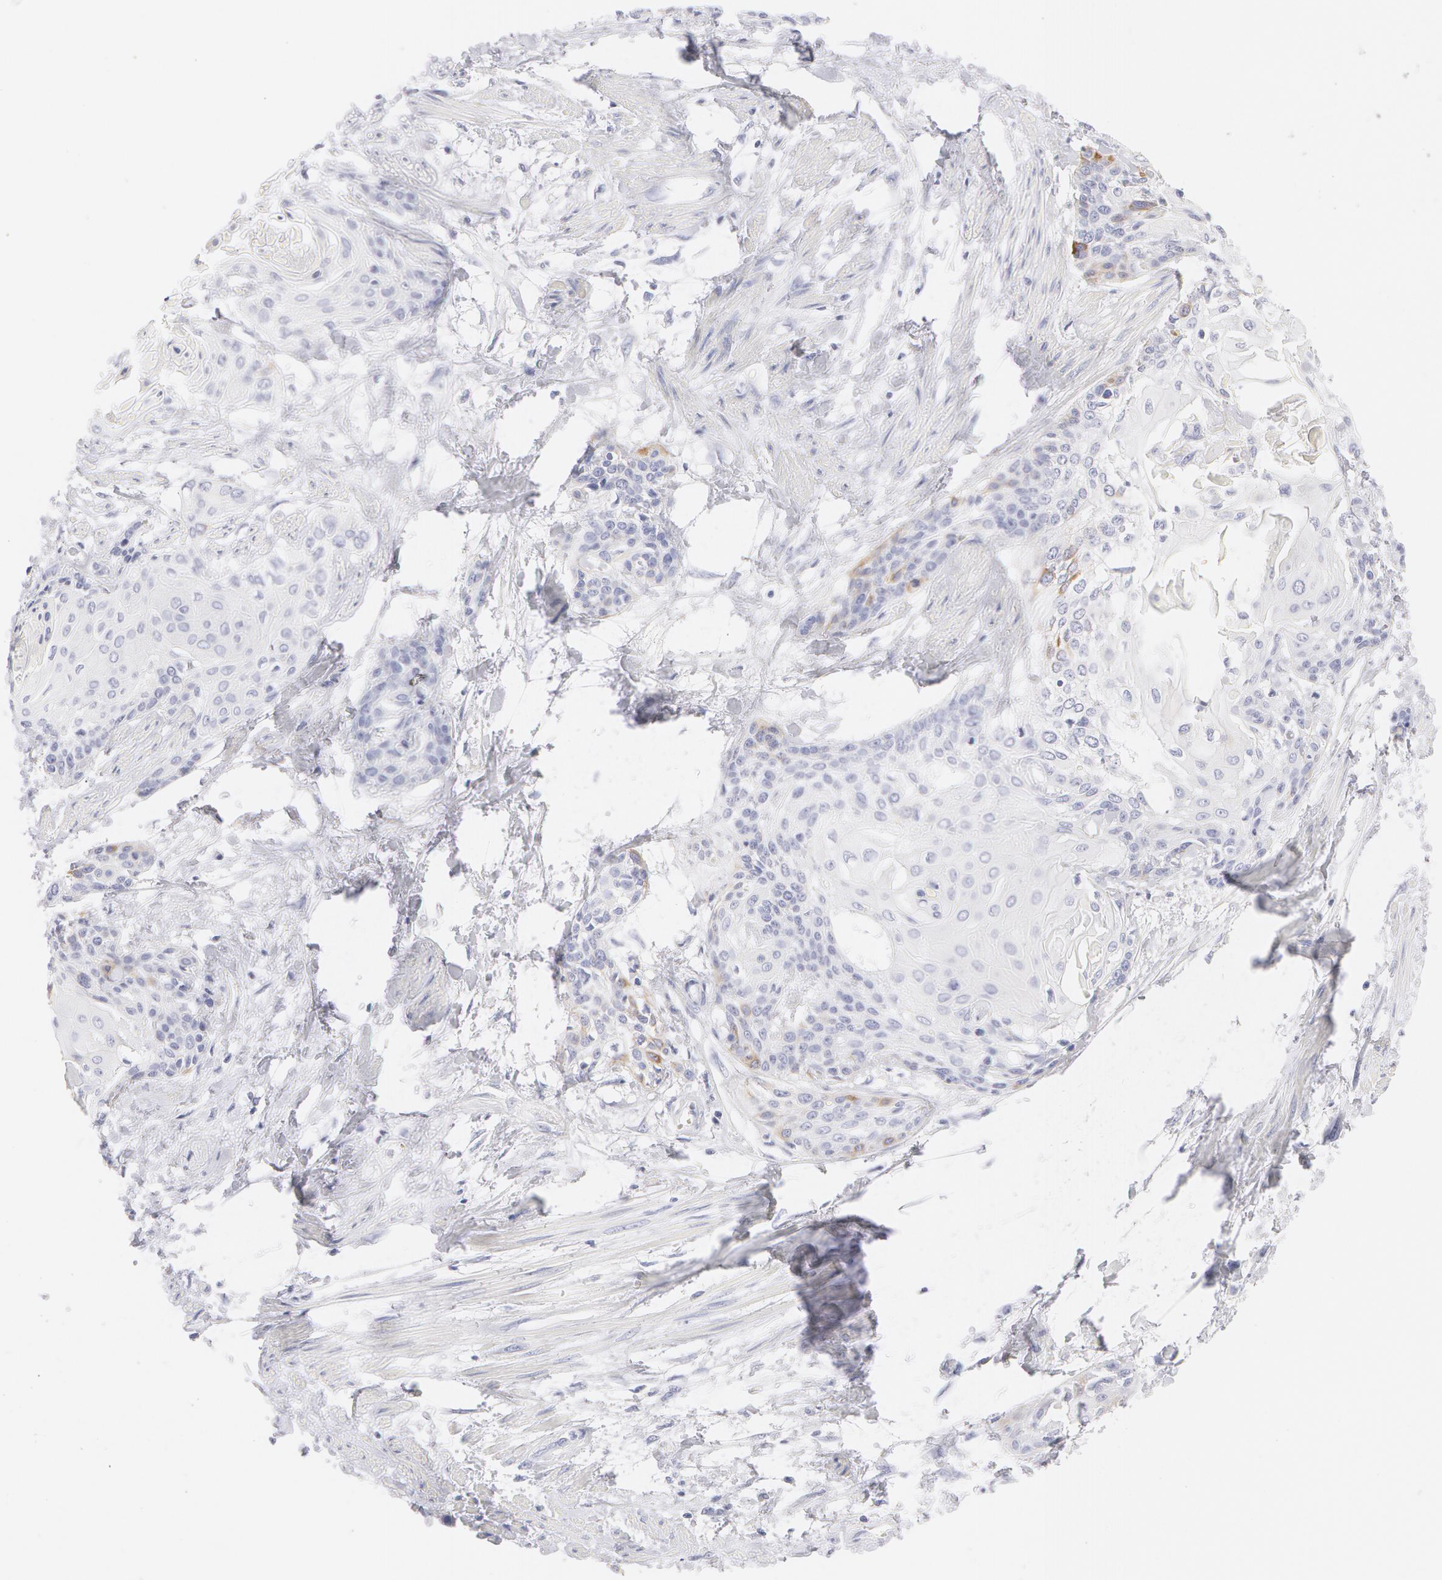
{"staining": {"intensity": "negative", "quantity": "none", "location": "none"}, "tissue": "cervical cancer", "cell_type": "Tumor cells", "image_type": "cancer", "snomed": [{"axis": "morphology", "description": "Squamous cell carcinoma, NOS"}, {"axis": "topography", "description": "Cervix"}], "caption": "This is an immunohistochemistry (IHC) photomicrograph of human cervical squamous cell carcinoma. There is no staining in tumor cells.", "gene": "KRT8", "patient": {"sex": "female", "age": 57}}